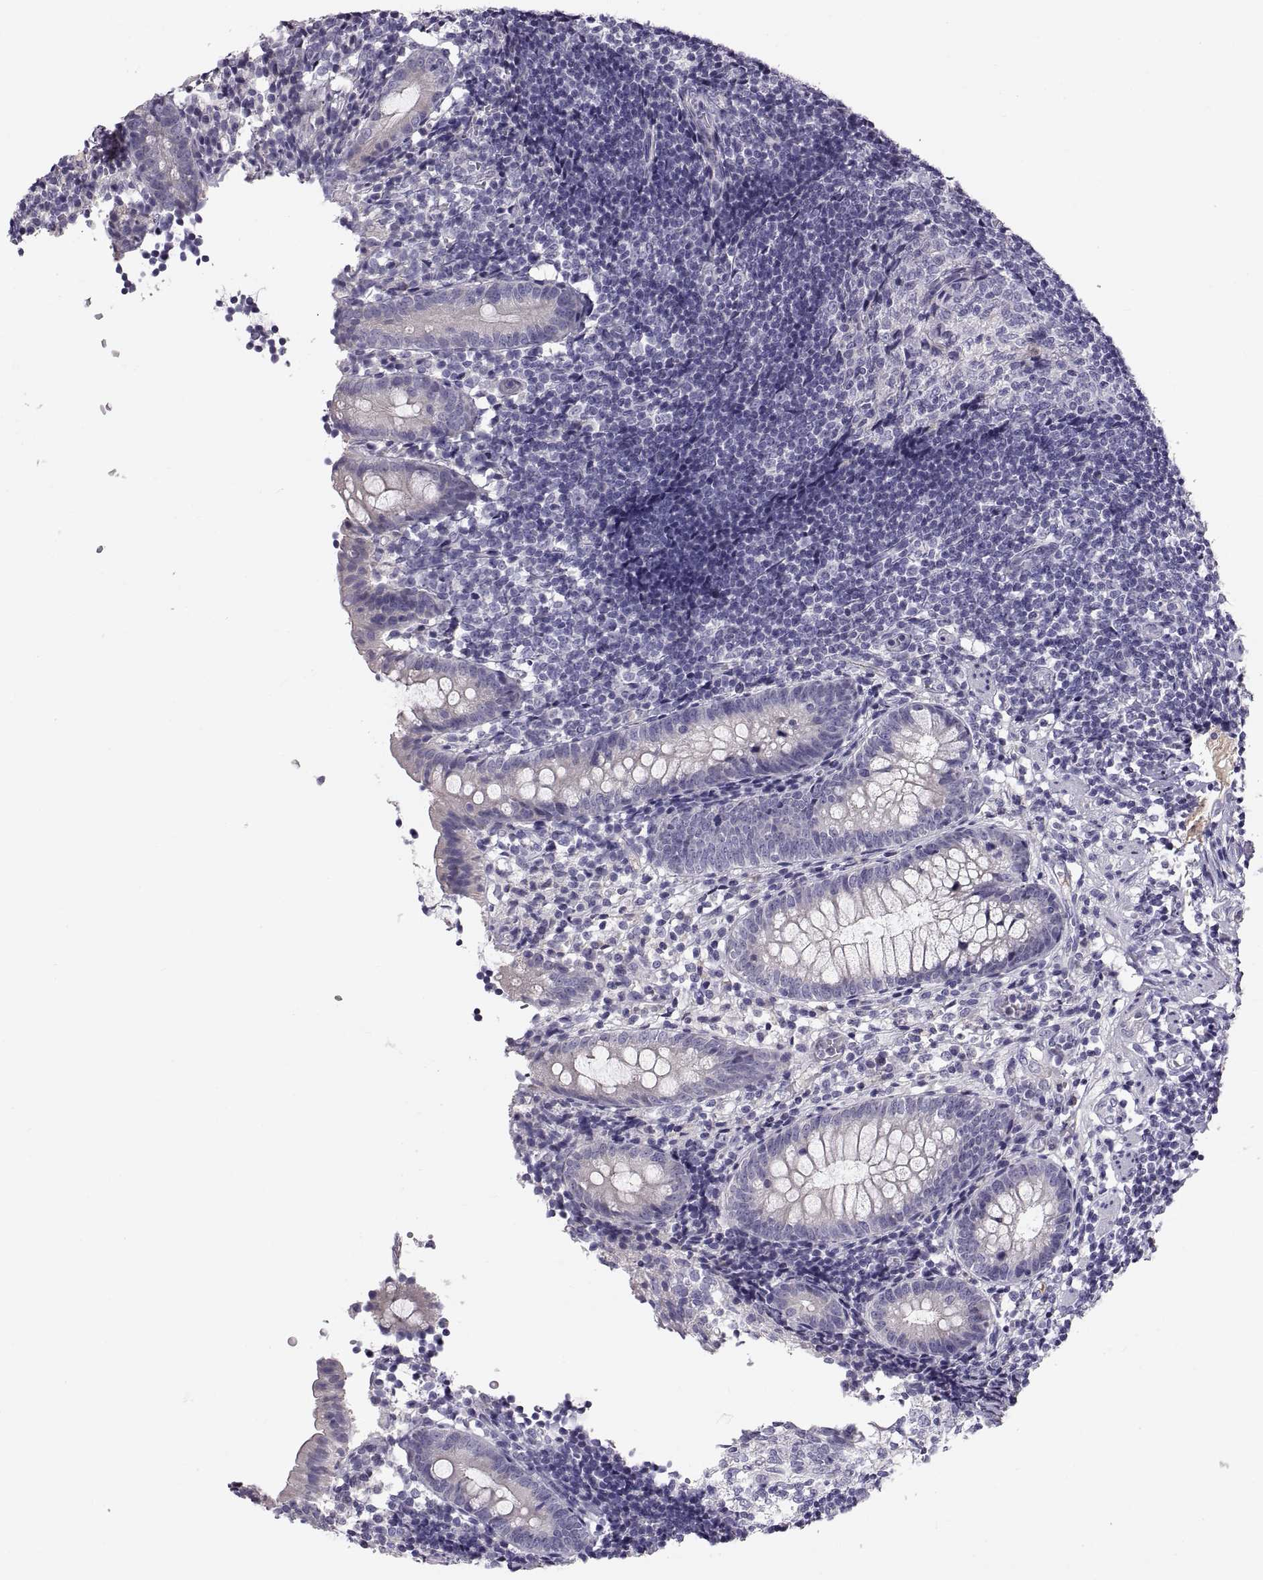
{"staining": {"intensity": "negative", "quantity": "none", "location": "none"}, "tissue": "appendix", "cell_type": "Glandular cells", "image_type": "normal", "snomed": [{"axis": "morphology", "description": "Normal tissue, NOS"}, {"axis": "topography", "description": "Appendix"}], "caption": "This is an immunohistochemistry (IHC) histopathology image of unremarkable human appendix. There is no staining in glandular cells.", "gene": "ADAM32", "patient": {"sex": "female", "age": 40}}